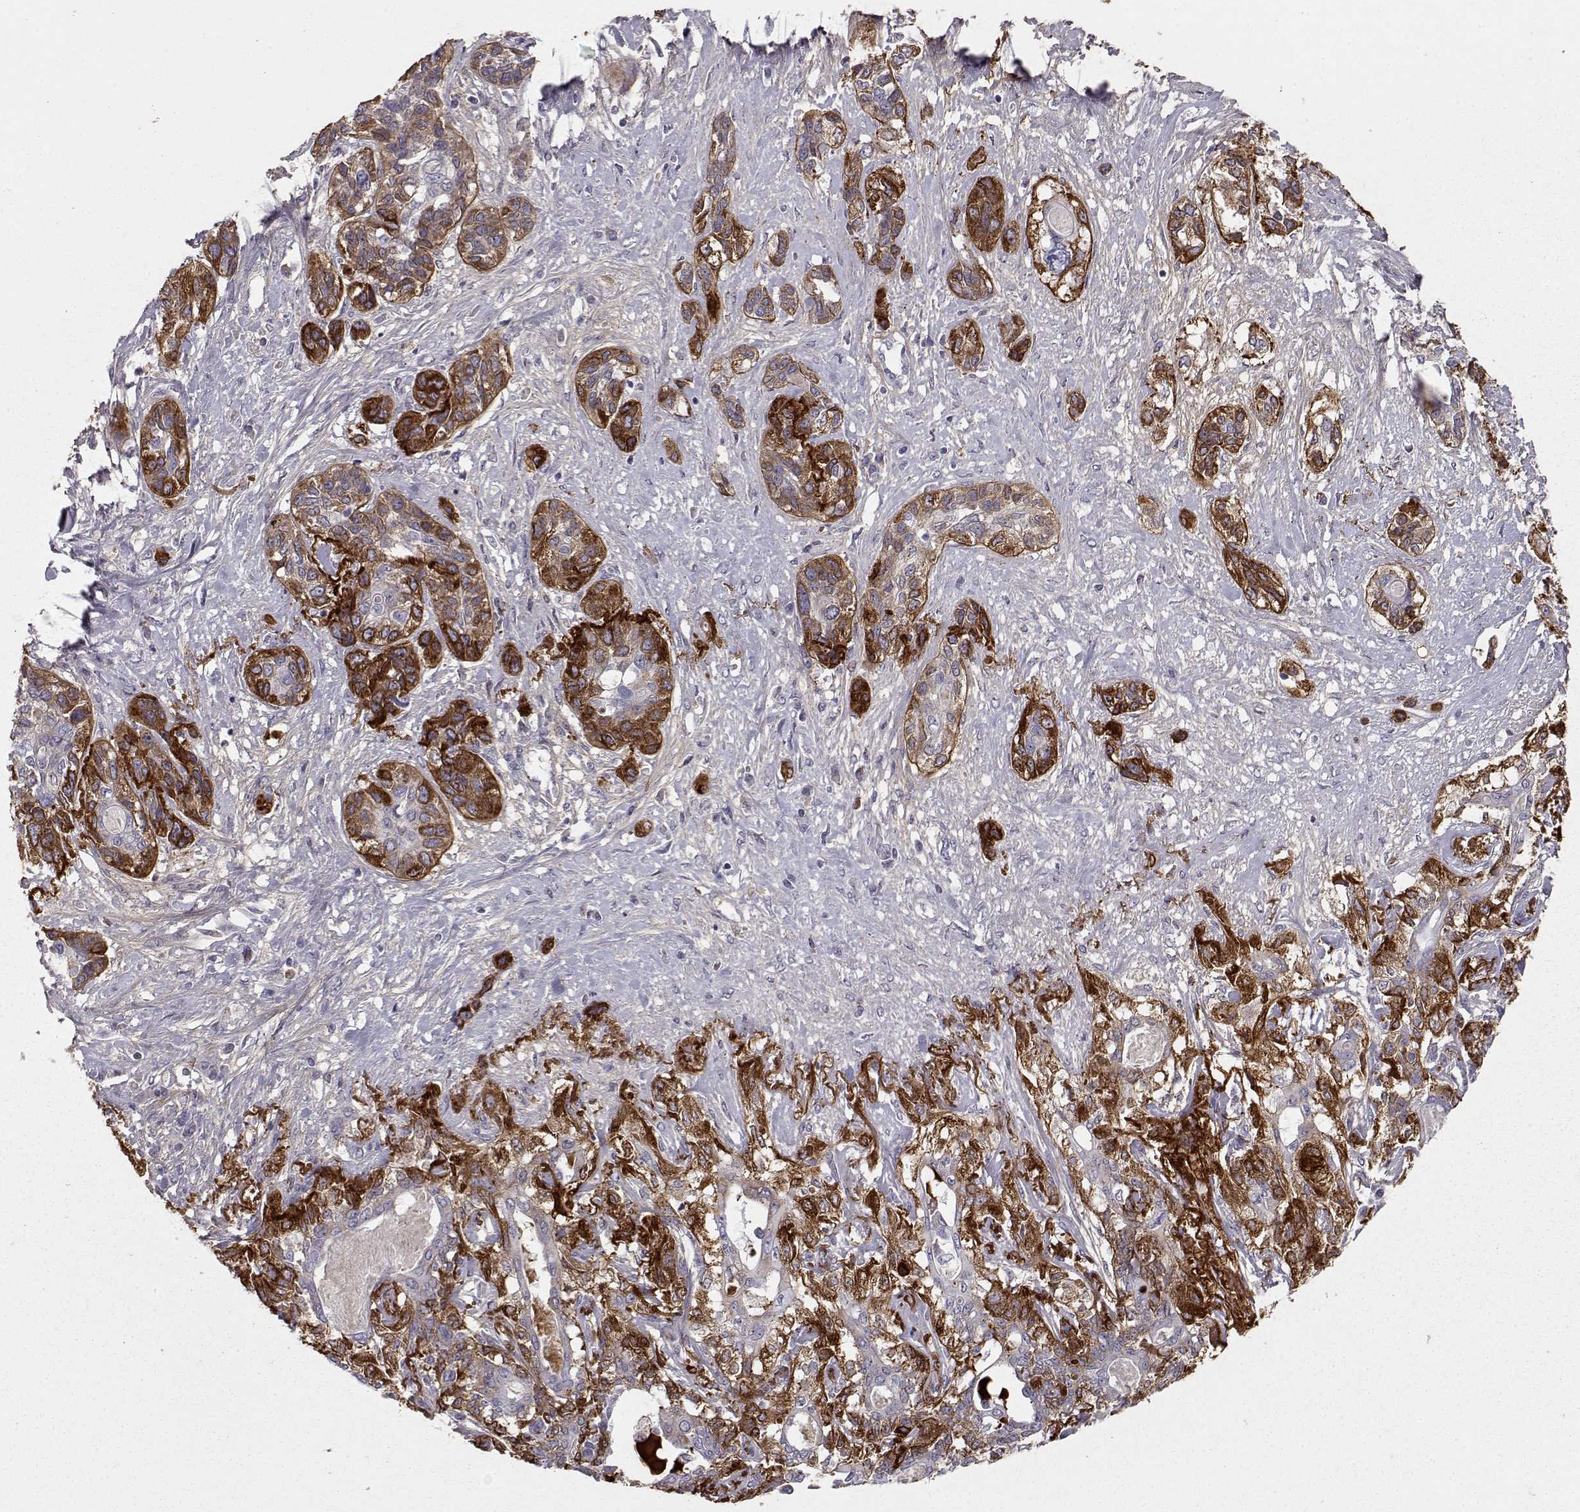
{"staining": {"intensity": "strong", "quantity": ">75%", "location": "cytoplasmic/membranous"}, "tissue": "lung cancer", "cell_type": "Tumor cells", "image_type": "cancer", "snomed": [{"axis": "morphology", "description": "Squamous cell carcinoma, NOS"}, {"axis": "topography", "description": "Lung"}], "caption": "IHC histopathology image of neoplastic tissue: human squamous cell carcinoma (lung) stained using immunohistochemistry (IHC) demonstrates high levels of strong protein expression localized specifically in the cytoplasmic/membranous of tumor cells, appearing as a cytoplasmic/membranous brown color.", "gene": "LAMB3", "patient": {"sex": "female", "age": 70}}